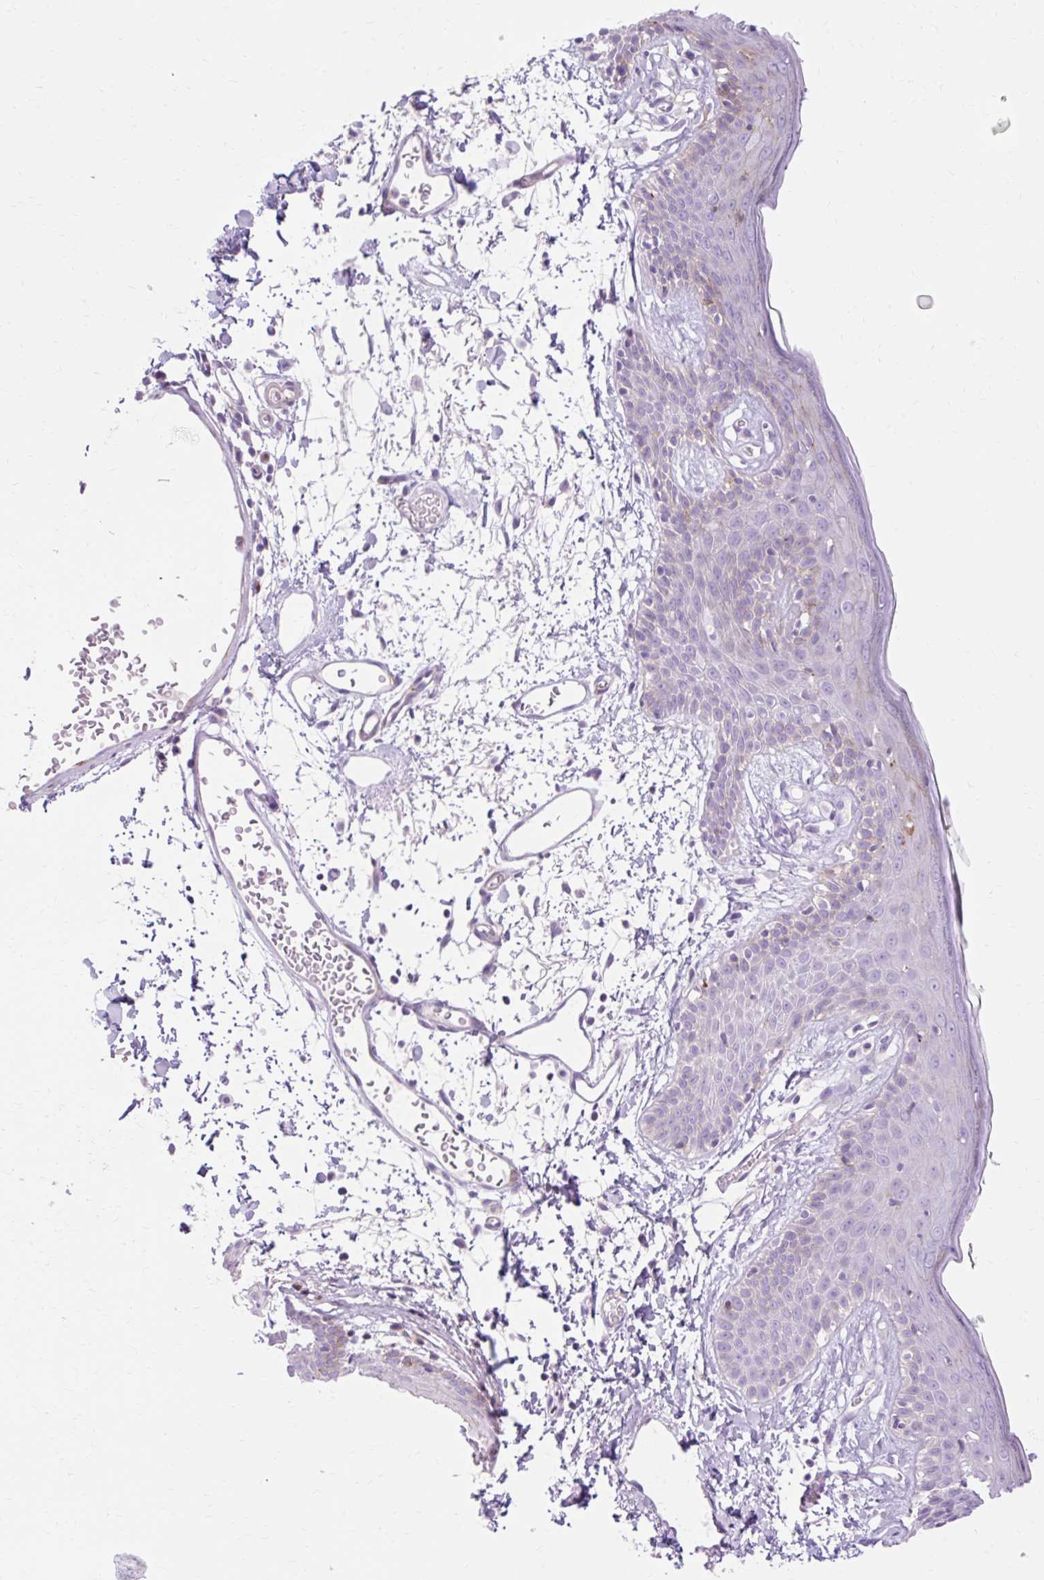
{"staining": {"intensity": "negative", "quantity": "none", "location": "none"}, "tissue": "skin", "cell_type": "Fibroblasts", "image_type": "normal", "snomed": [{"axis": "morphology", "description": "Normal tissue, NOS"}, {"axis": "topography", "description": "Skin"}], "caption": "Fibroblasts are negative for protein expression in benign human skin. The staining was performed using DAB to visualize the protein expression in brown, while the nuclei were stained in blue with hematoxylin (Magnification: 20x).", "gene": "CORO7", "patient": {"sex": "male", "age": 79}}